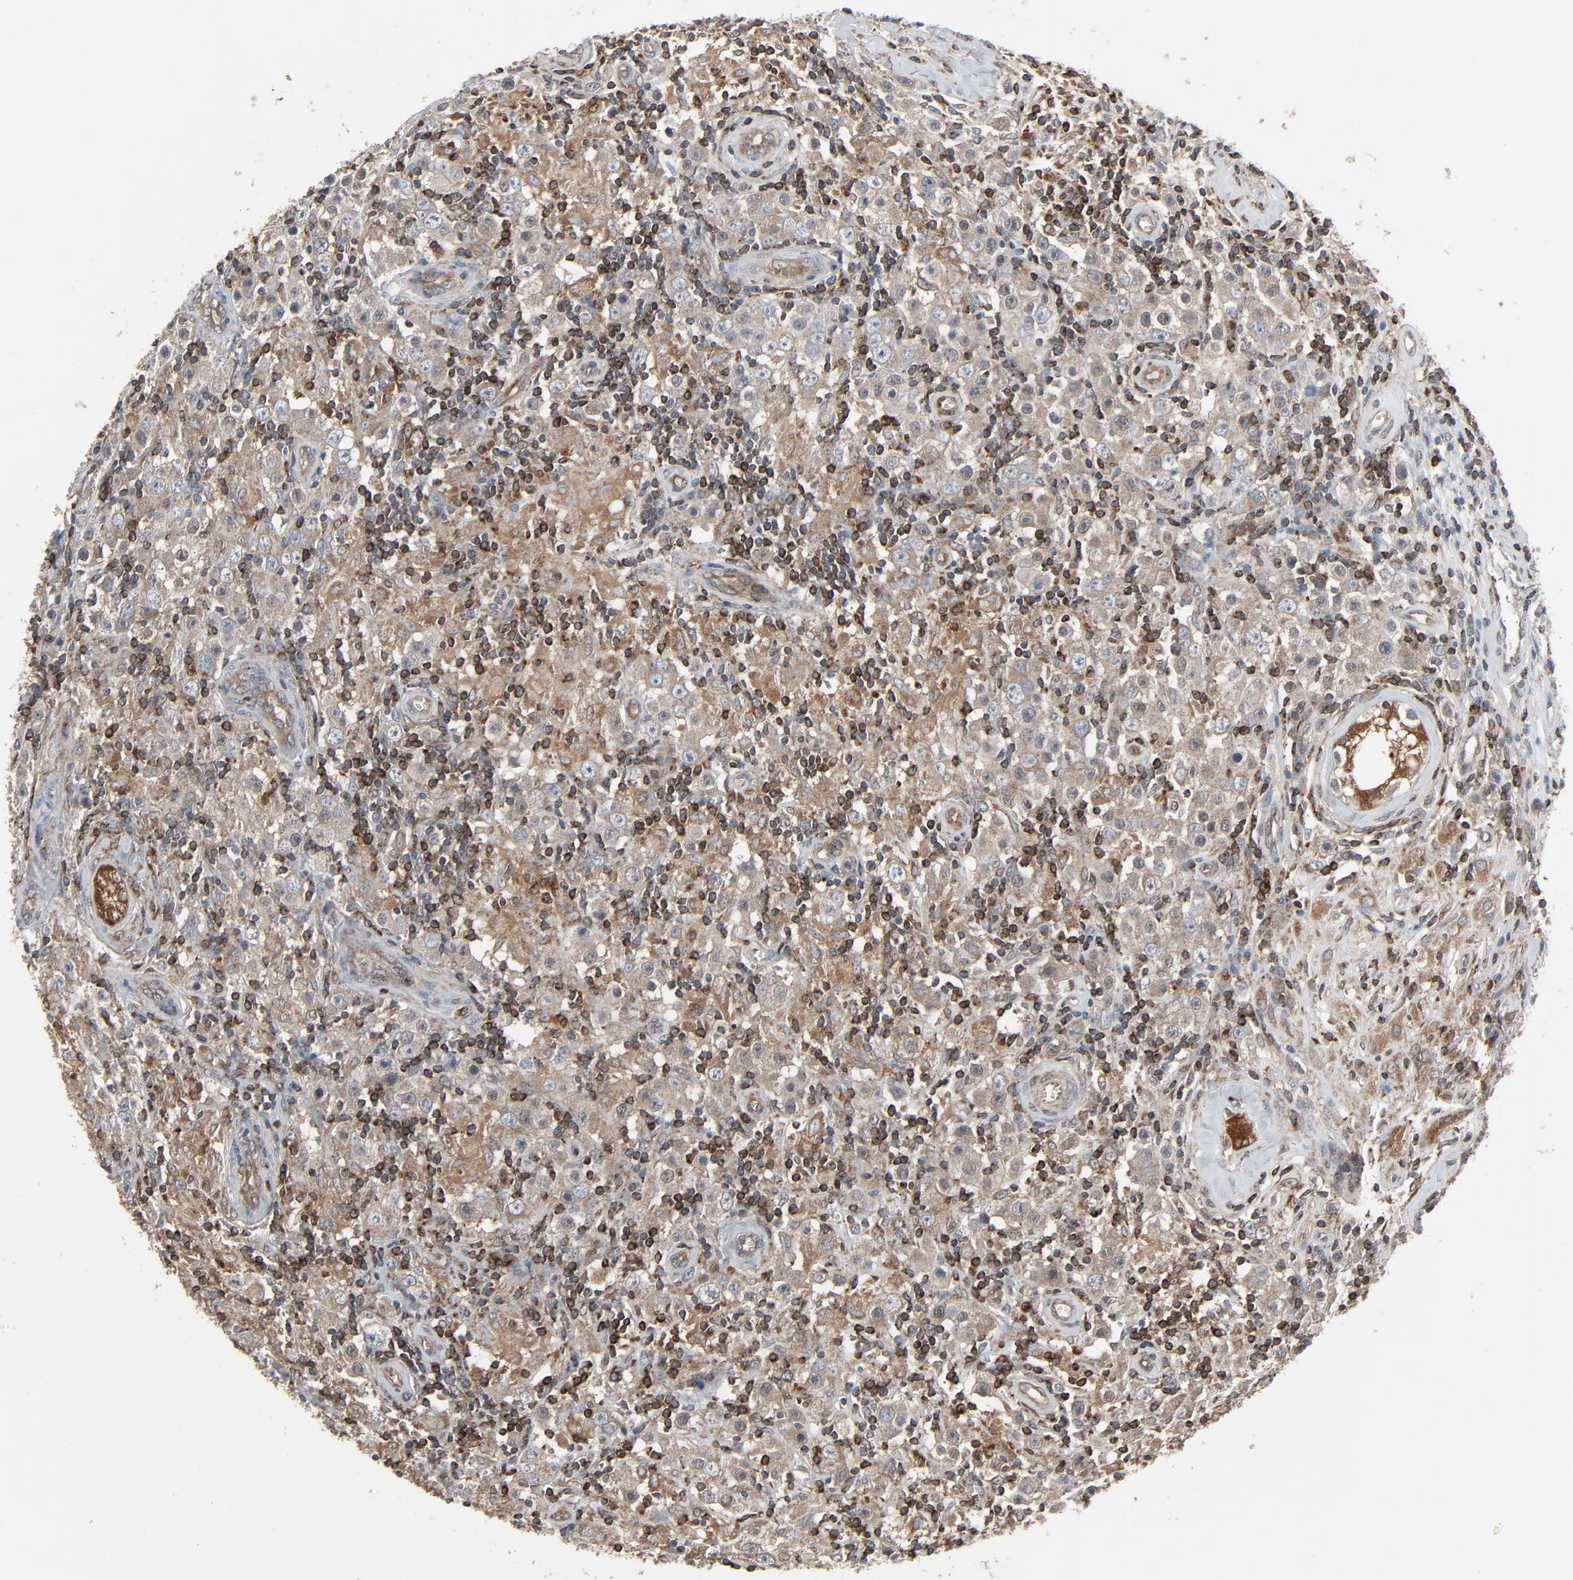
{"staining": {"intensity": "weak", "quantity": "25%-75%", "location": "cytoplasmic/membranous"}, "tissue": "testis cancer", "cell_type": "Tumor cells", "image_type": "cancer", "snomed": [{"axis": "morphology", "description": "Seminoma, NOS"}, {"axis": "topography", "description": "Testis"}], "caption": "Testis cancer (seminoma) stained with a brown dye shows weak cytoplasmic/membranous positive expression in about 25%-75% of tumor cells.", "gene": "OPTN", "patient": {"sex": "male", "age": 32}}